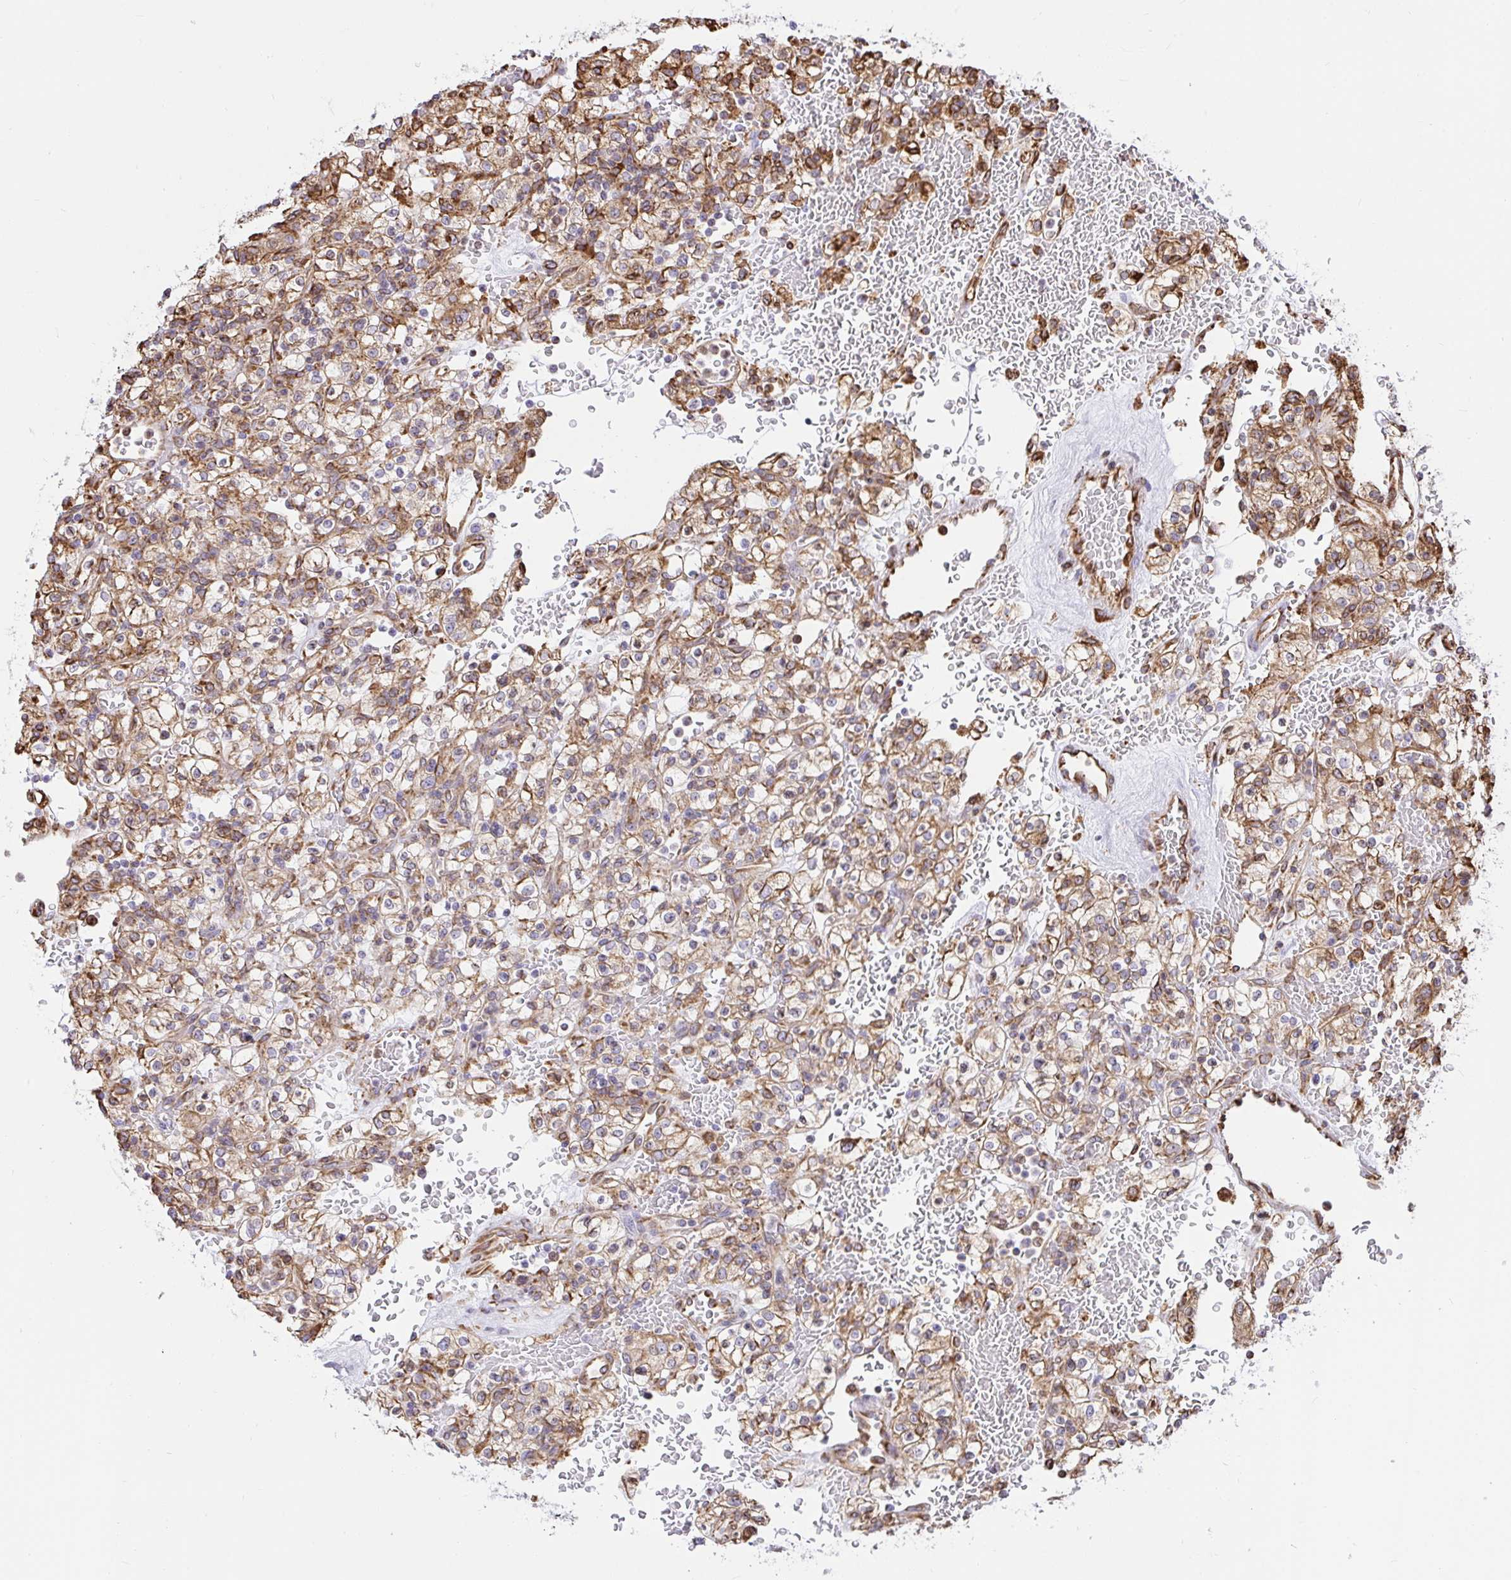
{"staining": {"intensity": "moderate", "quantity": "25%-75%", "location": "cytoplasmic/membranous"}, "tissue": "renal cancer", "cell_type": "Tumor cells", "image_type": "cancer", "snomed": [{"axis": "morphology", "description": "Normal tissue, NOS"}, {"axis": "morphology", "description": "Adenocarcinoma, NOS"}, {"axis": "topography", "description": "Kidney"}], "caption": "Renal adenocarcinoma was stained to show a protein in brown. There is medium levels of moderate cytoplasmic/membranous positivity in approximately 25%-75% of tumor cells.", "gene": "CLGN", "patient": {"sex": "female", "age": 72}}